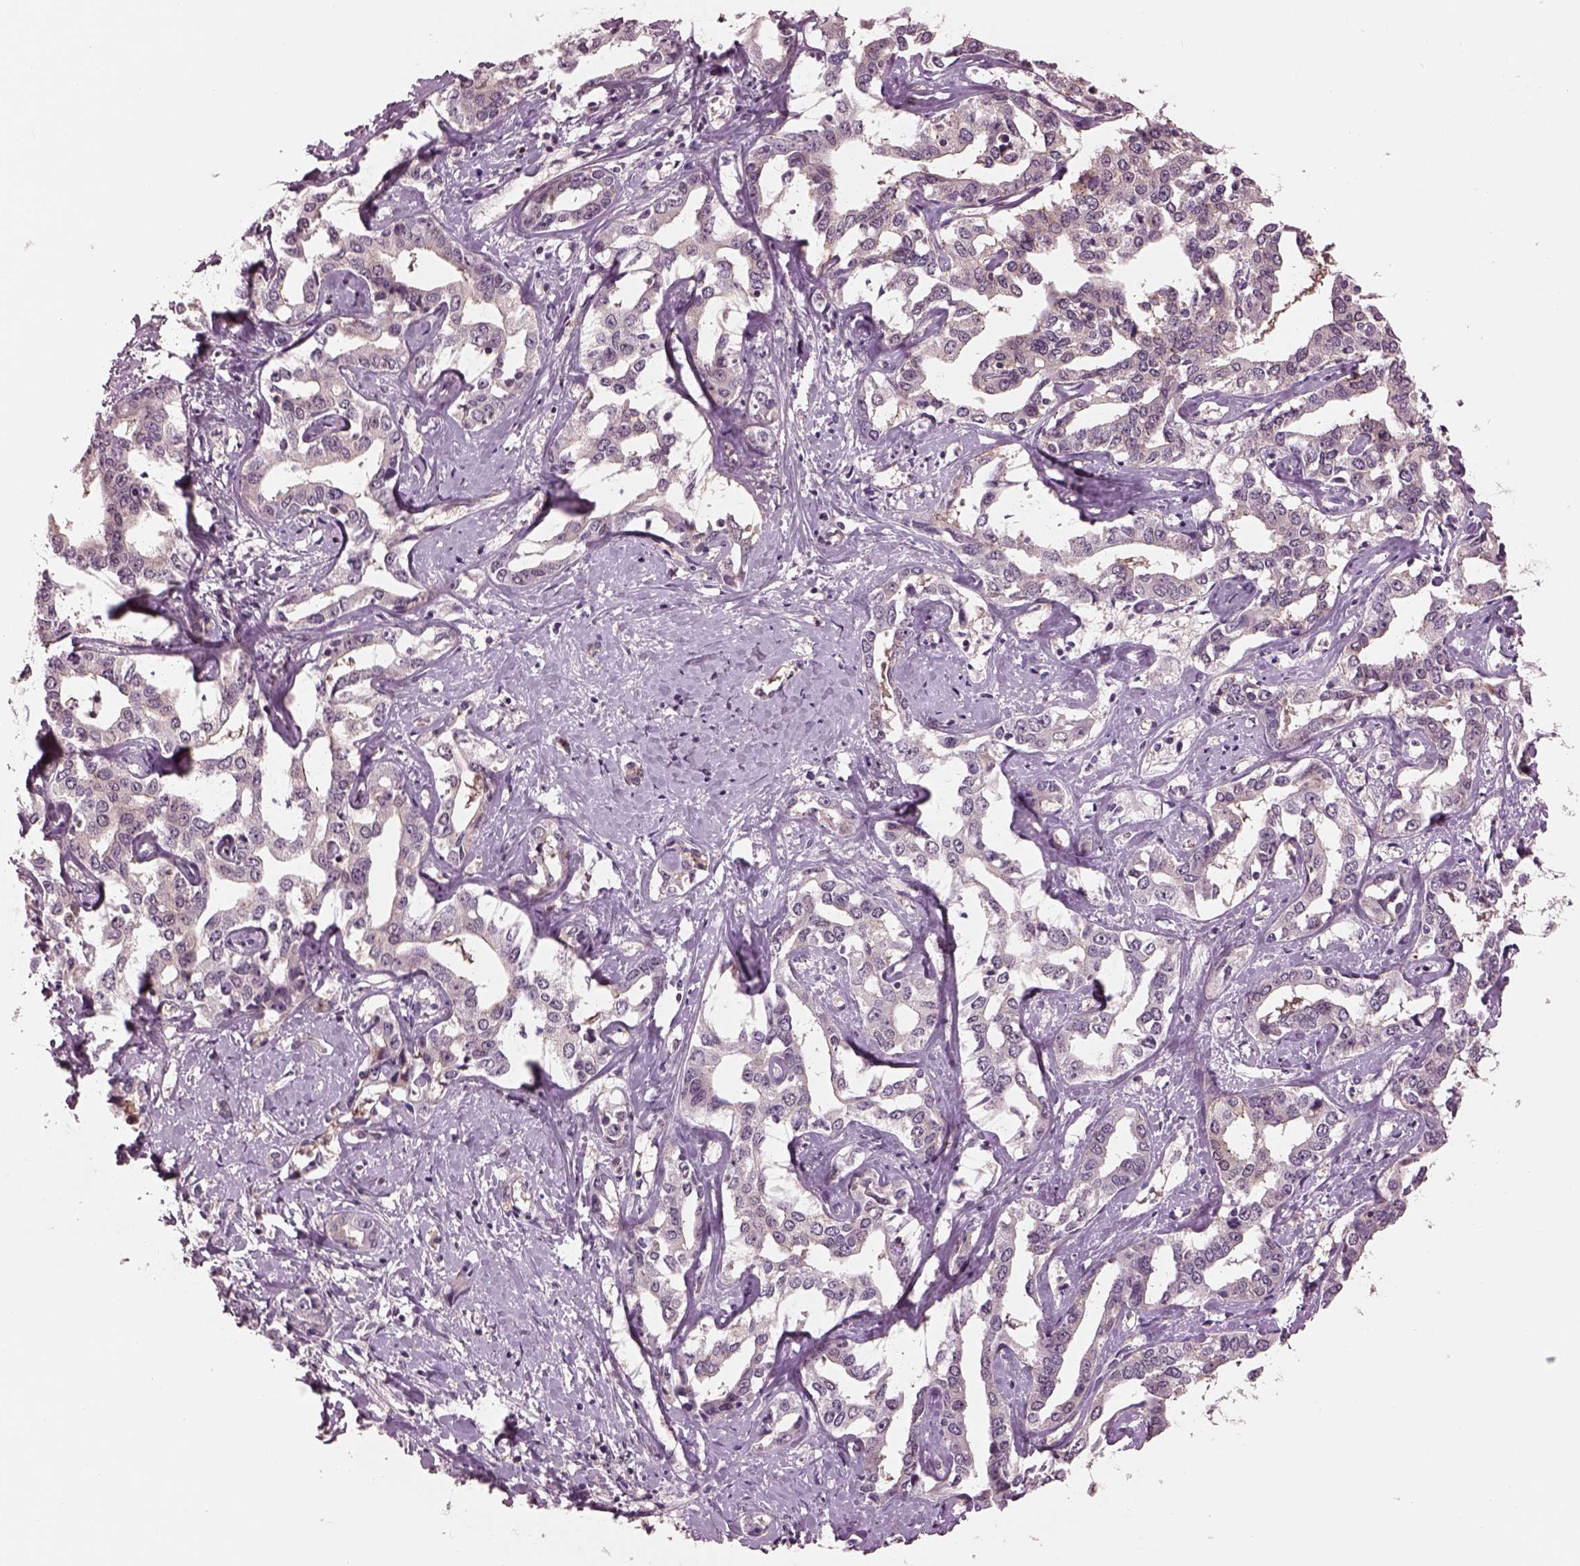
{"staining": {"intensity": "negative", "quantity": "none", "location": "none"}, "tissue": "liver cancer", "cell_type": "Tumor cells", "image_type": "cancer", "snomed": [{"axis": "morphology", "description": "Cholangiocarcinoma"}, {"axis": "topography", "description": "Liver"}], "caption": "Liver cancer (cholangiocarcinoma) stained for a protein using immunohistochemistry demonstrates no expression tumor cells.", "gene": "SRI", "patient": {"sex": "male", "age": 59}}